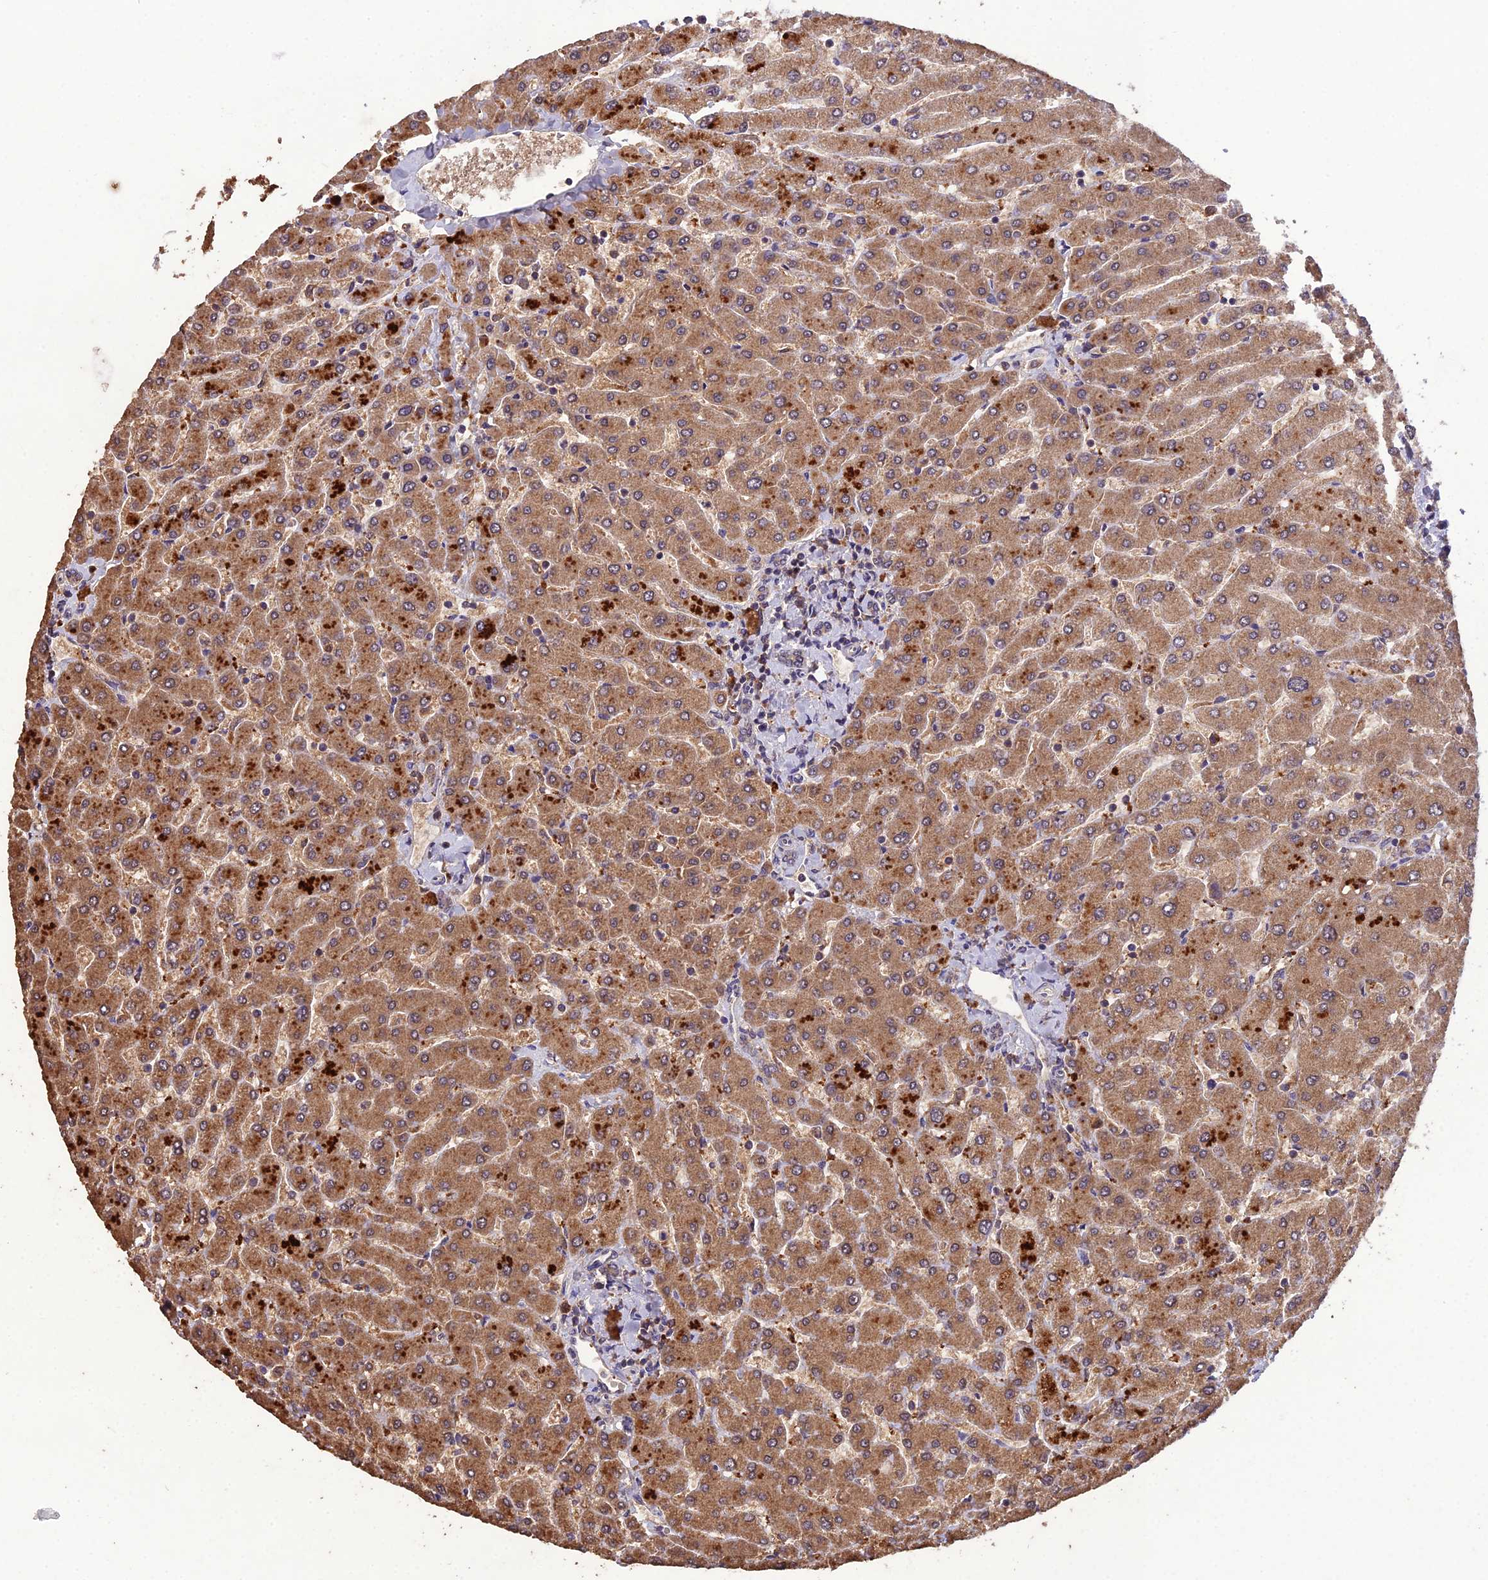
{"staining": {"intensity": "negative", "quantity": "none", "location": "none"}, "tissue": "liver", "cell_type": "Cholangiocytes", "image_type": "normal", "snomed": [{"axis": "morphology", "description": "Normal tissue, NOS"}, {"axis": "topography", "description": "Liver"}], "caption": "This is an immunohistochemistry photomicrograph of normal liver. There is no expression in cholangiocytes.", "gene": "TMEM258", "patient": {"sex": "male", "age": 55}}